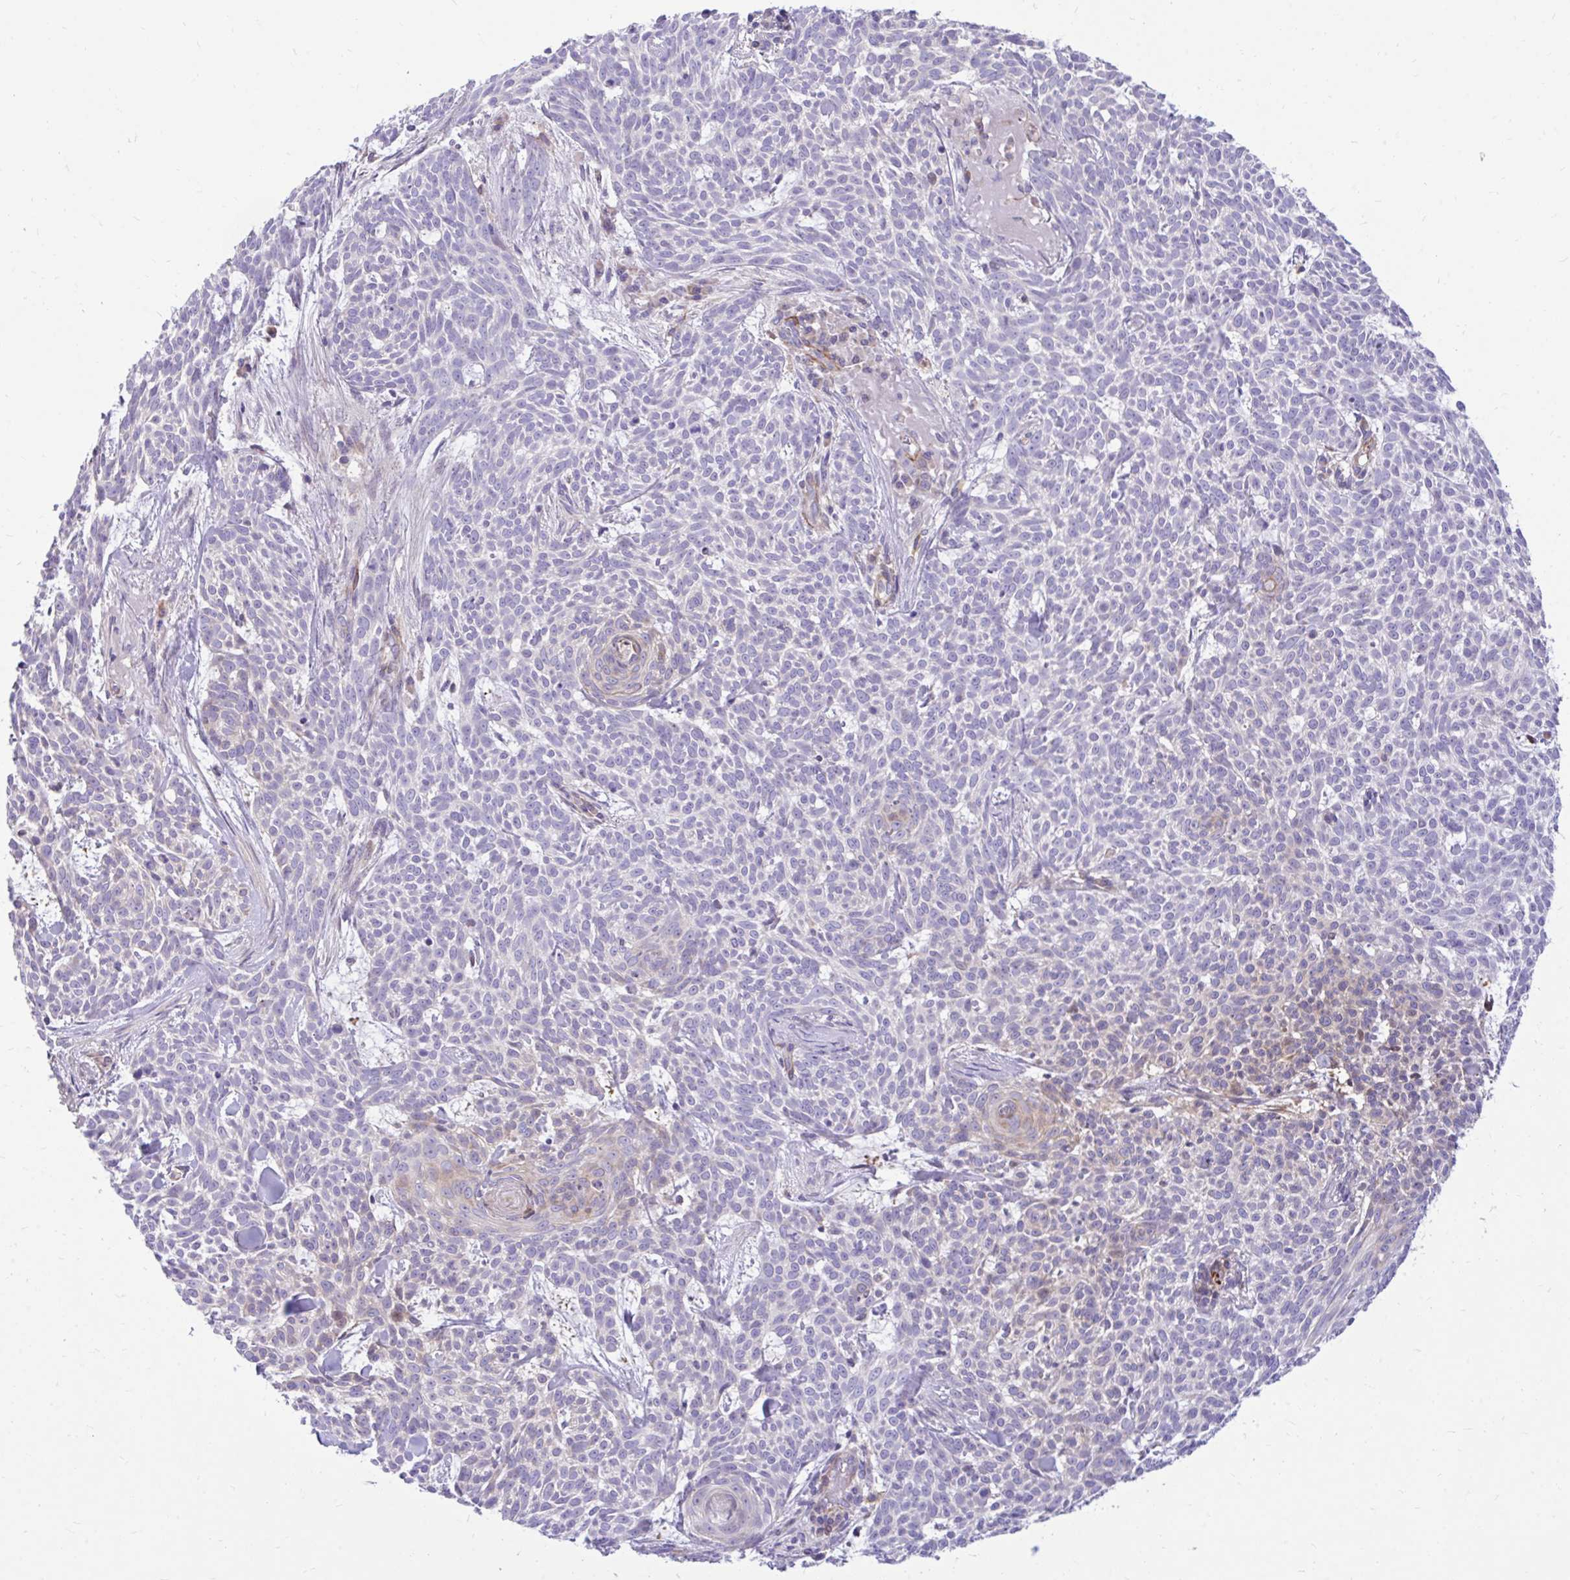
{"staining": {"intensity": "negative", "quantity": "none", "location": "none"}, "tissue": "skin cancer", "cell_type": "Tumor cells", "image_type": "cancer", "snomed": [{"axis": "morphology", "description": "Basal cell carcinoma"}, {"axis": "topography", "description": "Skin"}], "caption": "Tumor cells are negative for brown protein staining in basal cell carcinoma (skin).", "gene": "ESPNL", "patient": {"sex": "female", "age": 93}}